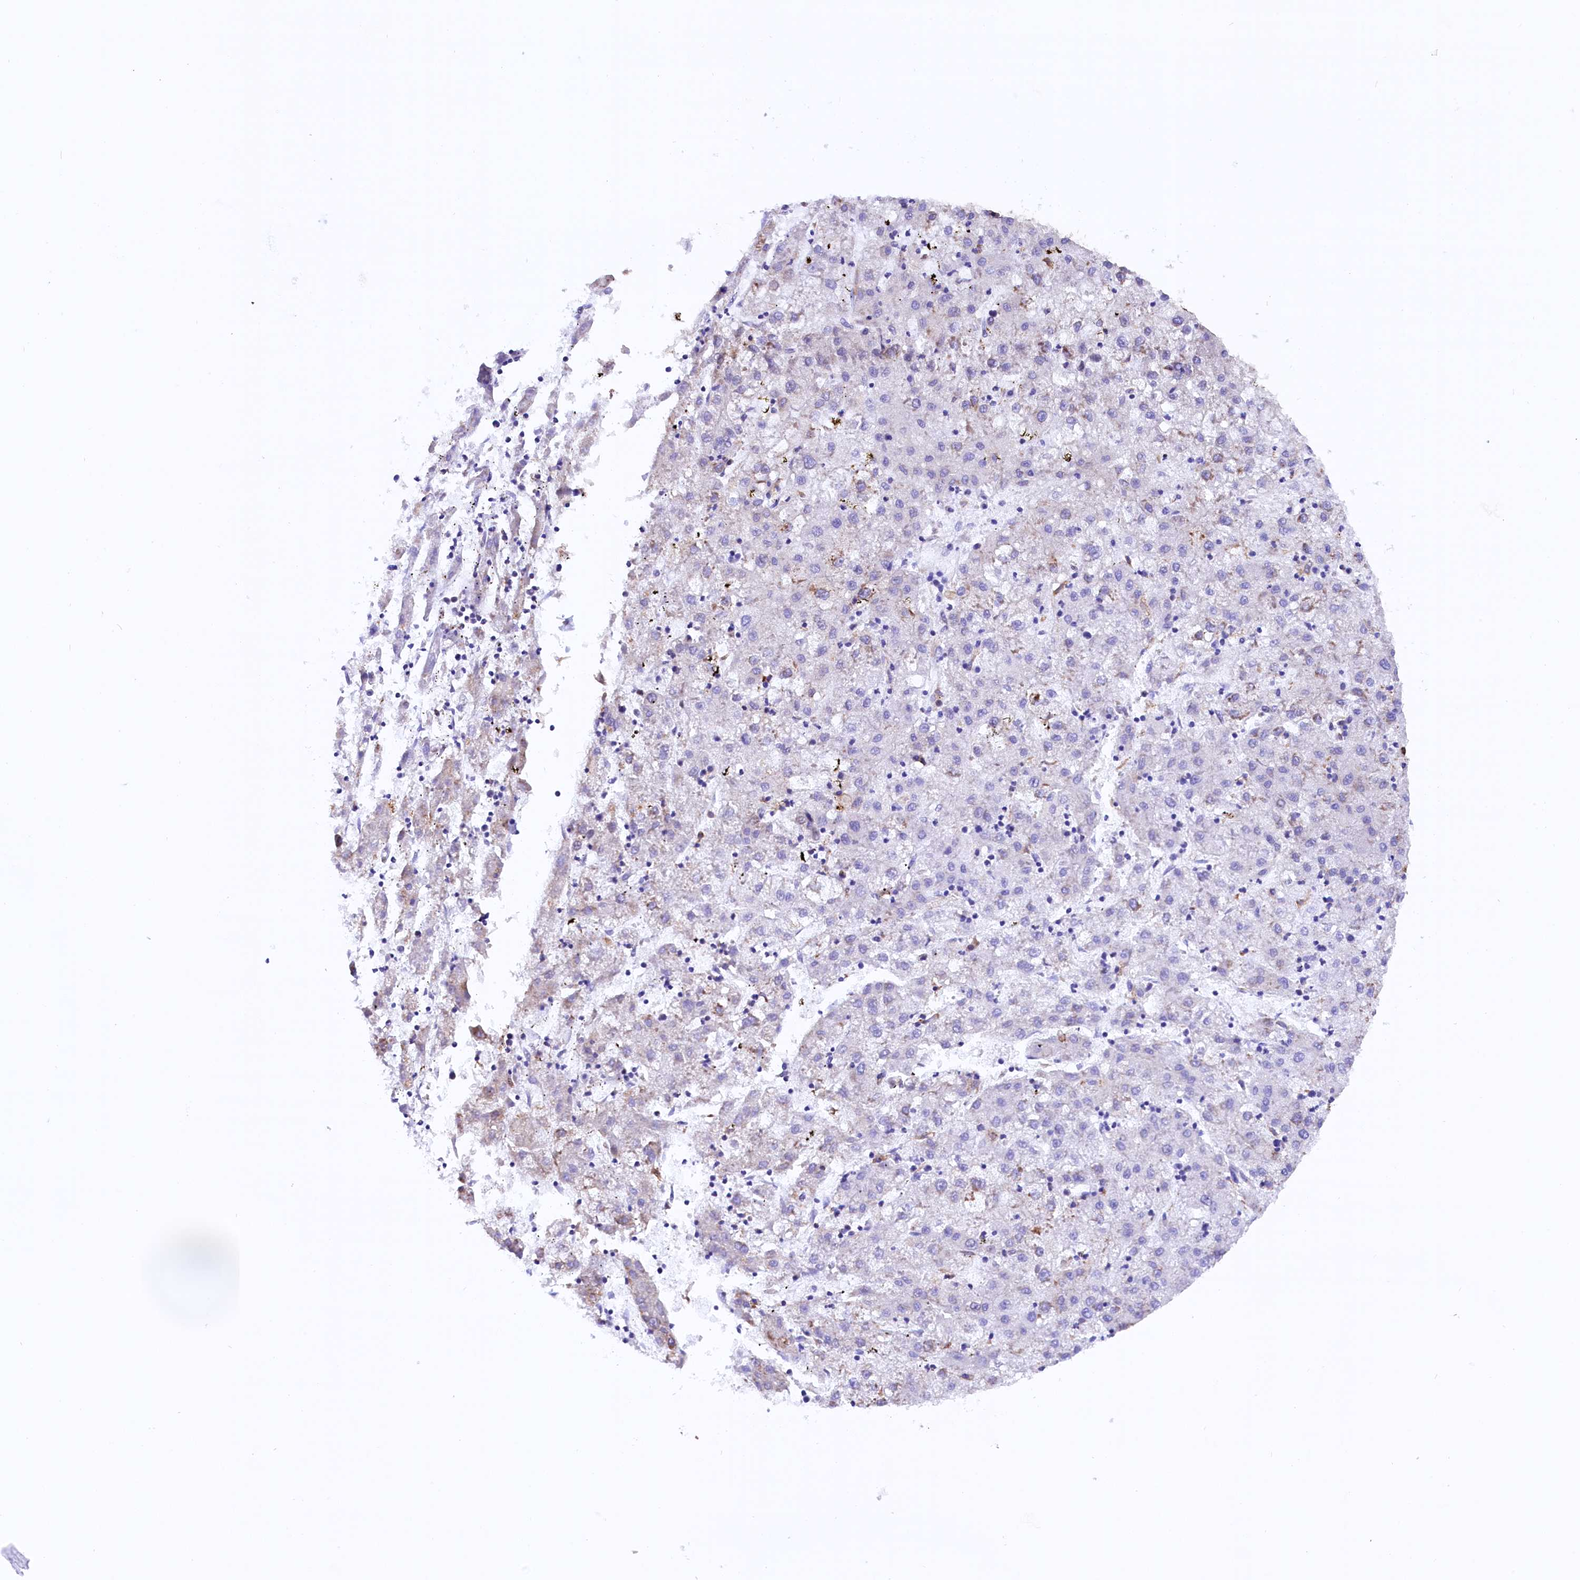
{"staining": {"intensity": "negative", "quantity": "none", "location": "none"}, "tissue": "liver cancer", "cell_type": "Tumor cells", "image_type": "cancer", "snomed": [{"axis": "morphology", "description": "Carcinoma, Hepatocellular, NOS"}, {"axis": "topography", "description": "Liver"}], "caption": "Immunohistochemistry of human liver cancer shows no positivity in tumor cells.", "gene": "CMTR2", "patient": {"sex": "male", "age": 72}}